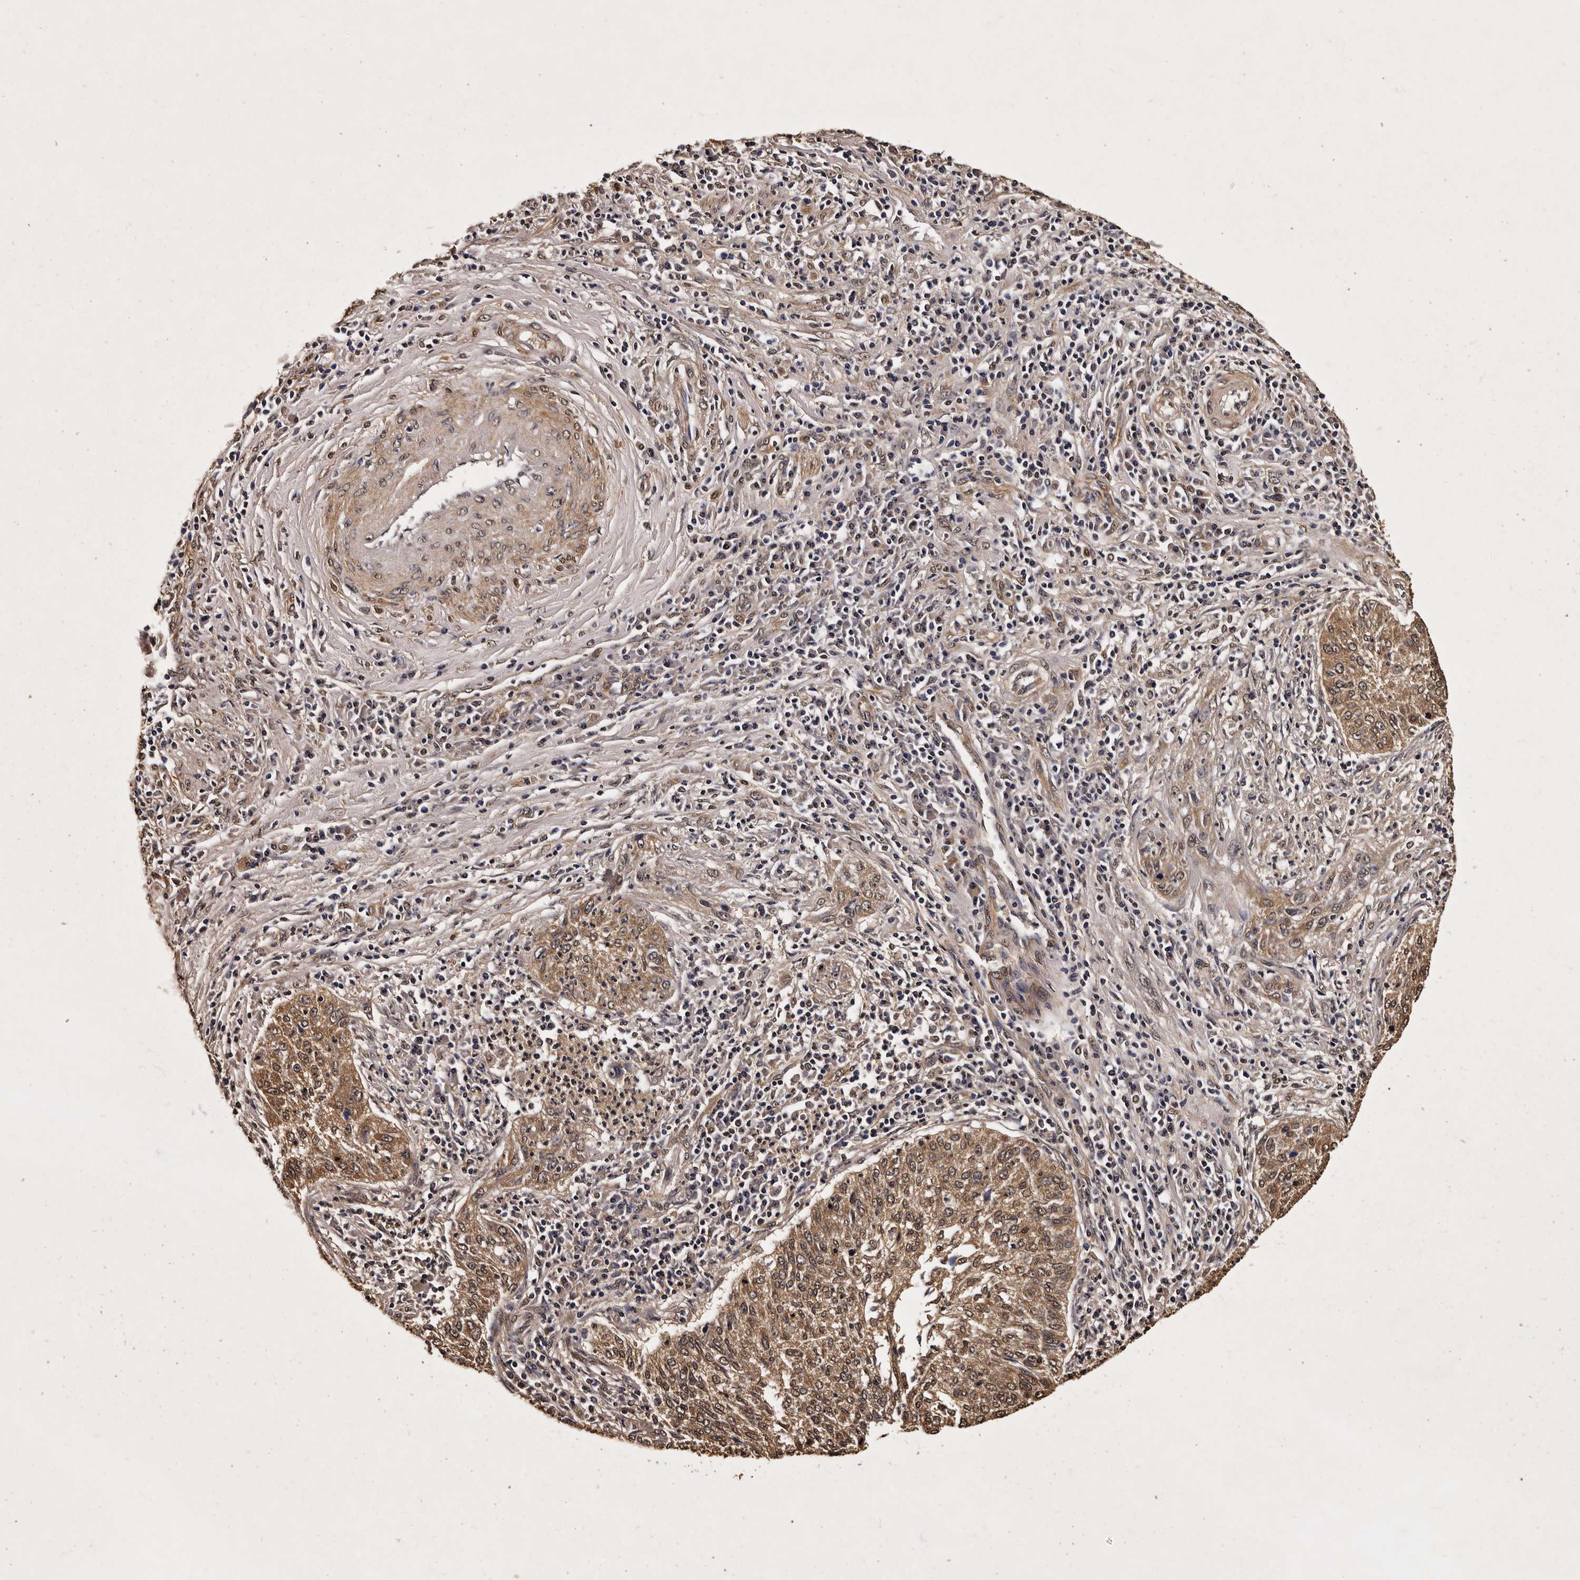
{"staining": {"intensity": "moderate", "quantity": ">75%", "location": "cytoplasmic/membranous"}, "tissue": "cervical cancer", "cell_type": "Tumor cells", "image_type": "cancer", "snomed": [{"axis": "morphology", "description": "Squamous cell carcinoma, NOS"}, {"axis": "topography", "description": "Cervix"}], "caption": "Immunohistochemistry histopathology image of squamous cell carcinoma (cervical) stained for a protein (brown), which exhibits medium levels of moderate cytoplasmic/membranous positivity in approximately >75% of tumor cells.", "gene": "PARS2", "patient": {"sex": "female", "age": 30}}